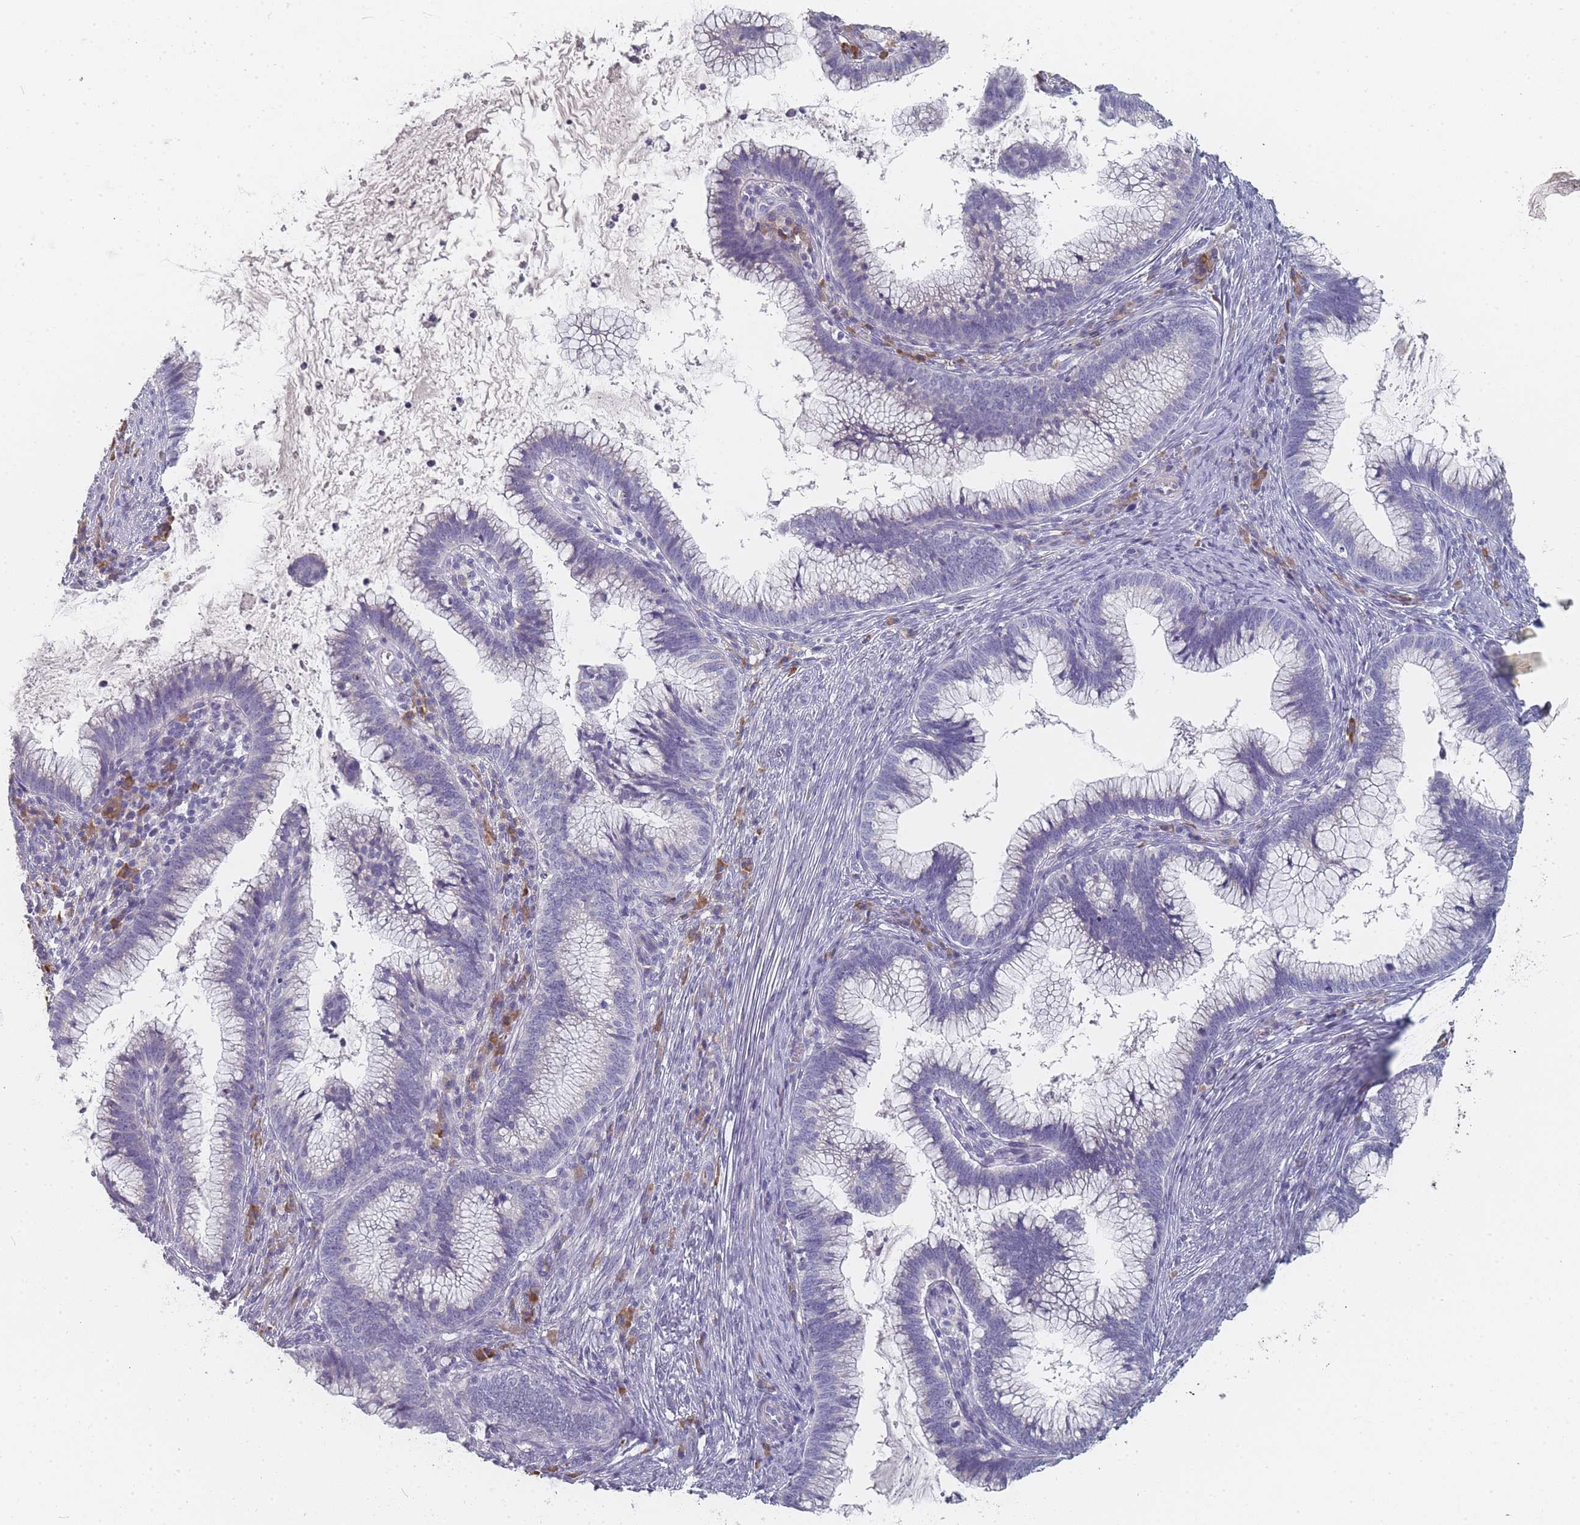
{"staining": {"intensity": "negative", "quantity": "none", "location": "none"}, "tissue": "cervical cancer", "cell_type": "Tumor cells", "image_type": "cancer", "snomed": [{"axis": "morphology", "description": "Adenocarcinoma, NOS"}, {"axis": "topography", "description": "Cervix"}], "caption": "The histopathology image displays no staining of tumor cells in adenocarcinoma (cervical).", "gene": "SLC35E4", "patient": {"sex": "female", "age": 36}}